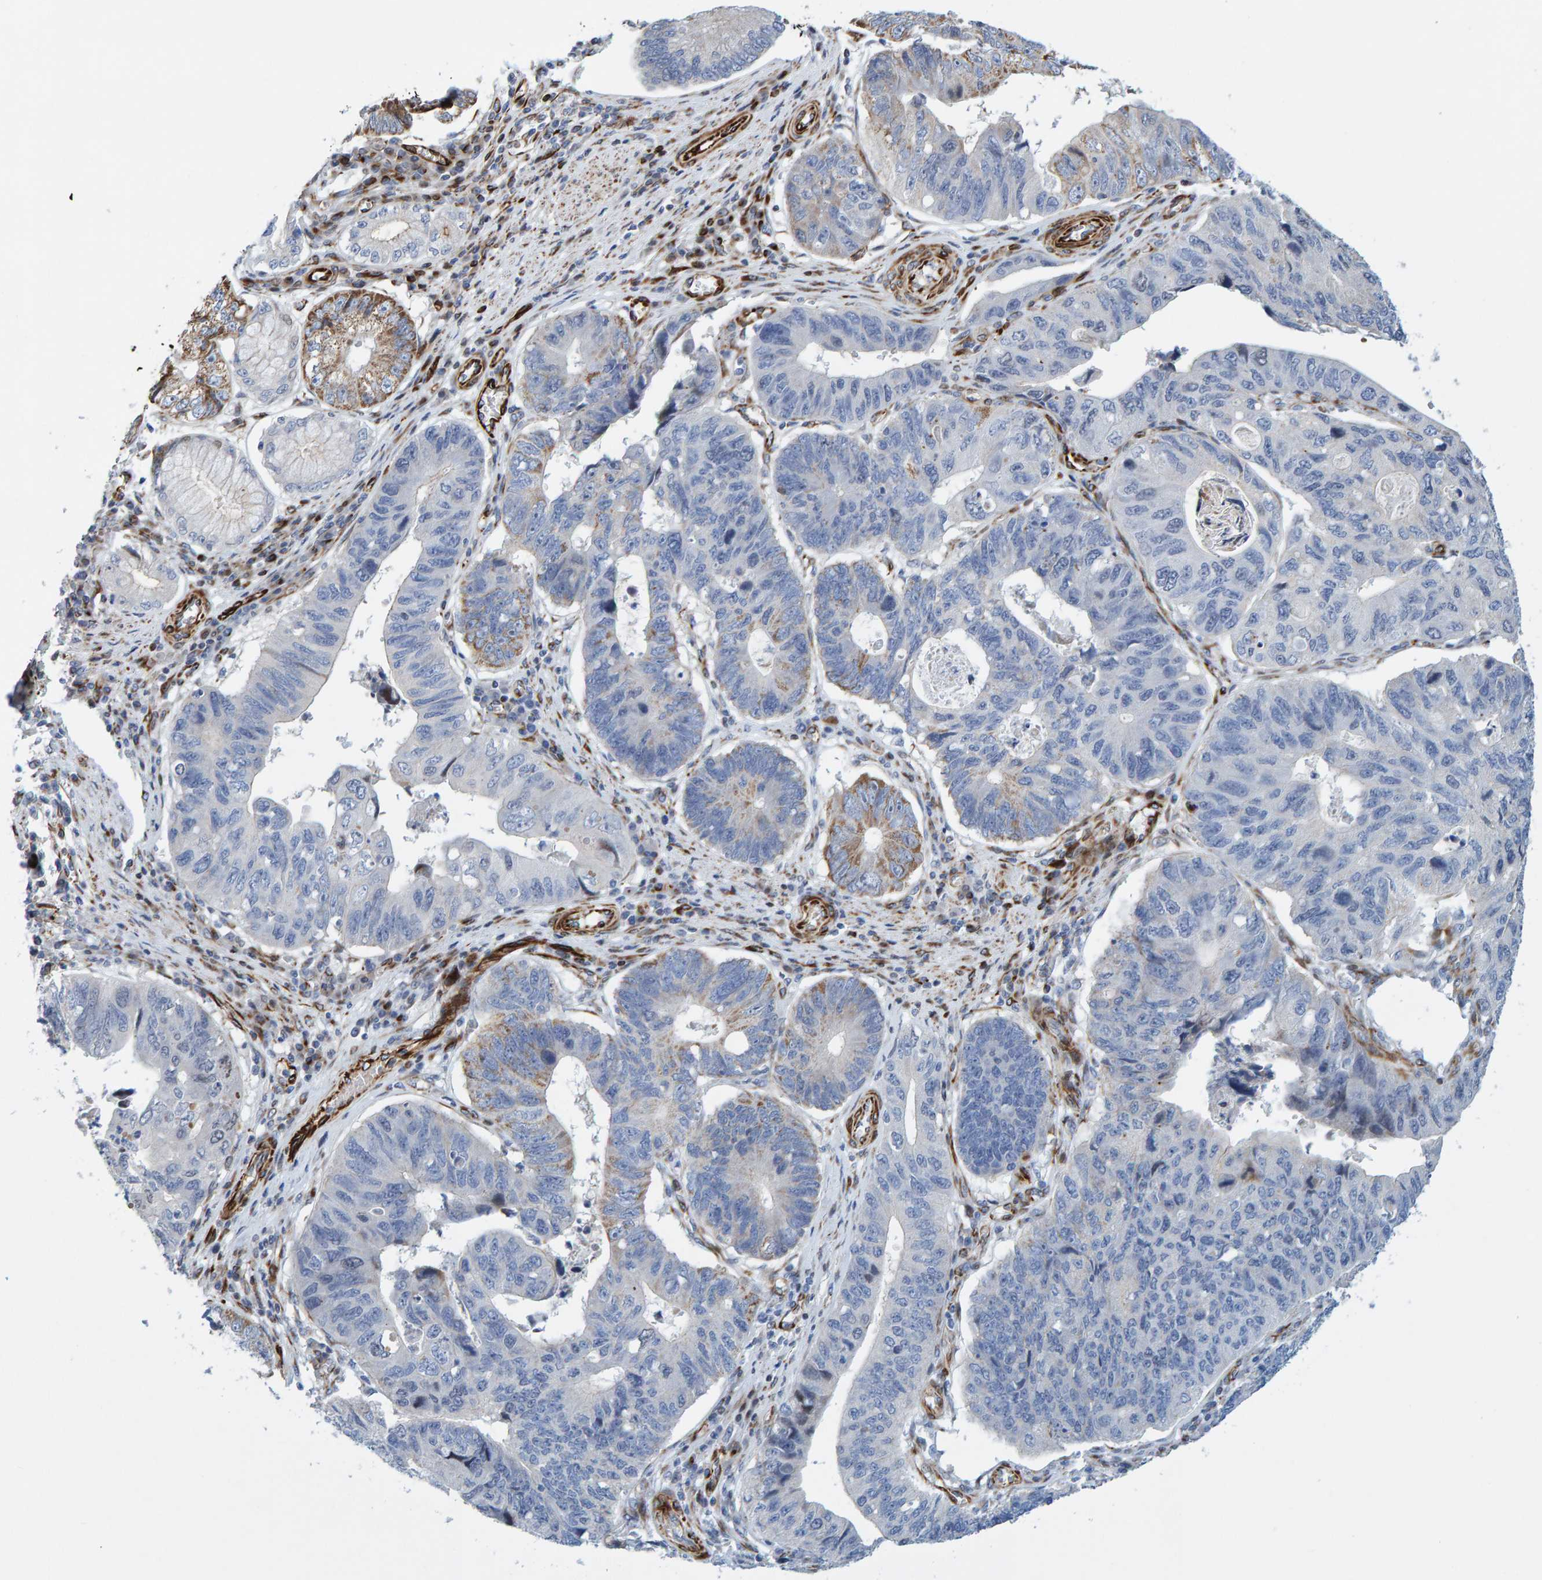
{"staining": {"intensity": "weak", "quantity": "<25%", "location": "cytoplasmic/membranous"}, "tissue": "stomach cancer", "cell_type": "Tumor cells", "image_type": "cancer", "snomed": [{"axis": "morphology", "description": "Adenocarcinoma, NOS"}, {"axis": "topography", "description": "Stomach"}], "caption": "High magnification brightfield microscopy of adenocarcinoma (stomach) stained with DAB (brown) and counterstained with hematoxylin (blue): tumor cells show no significant positivity.", "gene": "POLG2", "patient": {"sex": "male", "age": 59}}